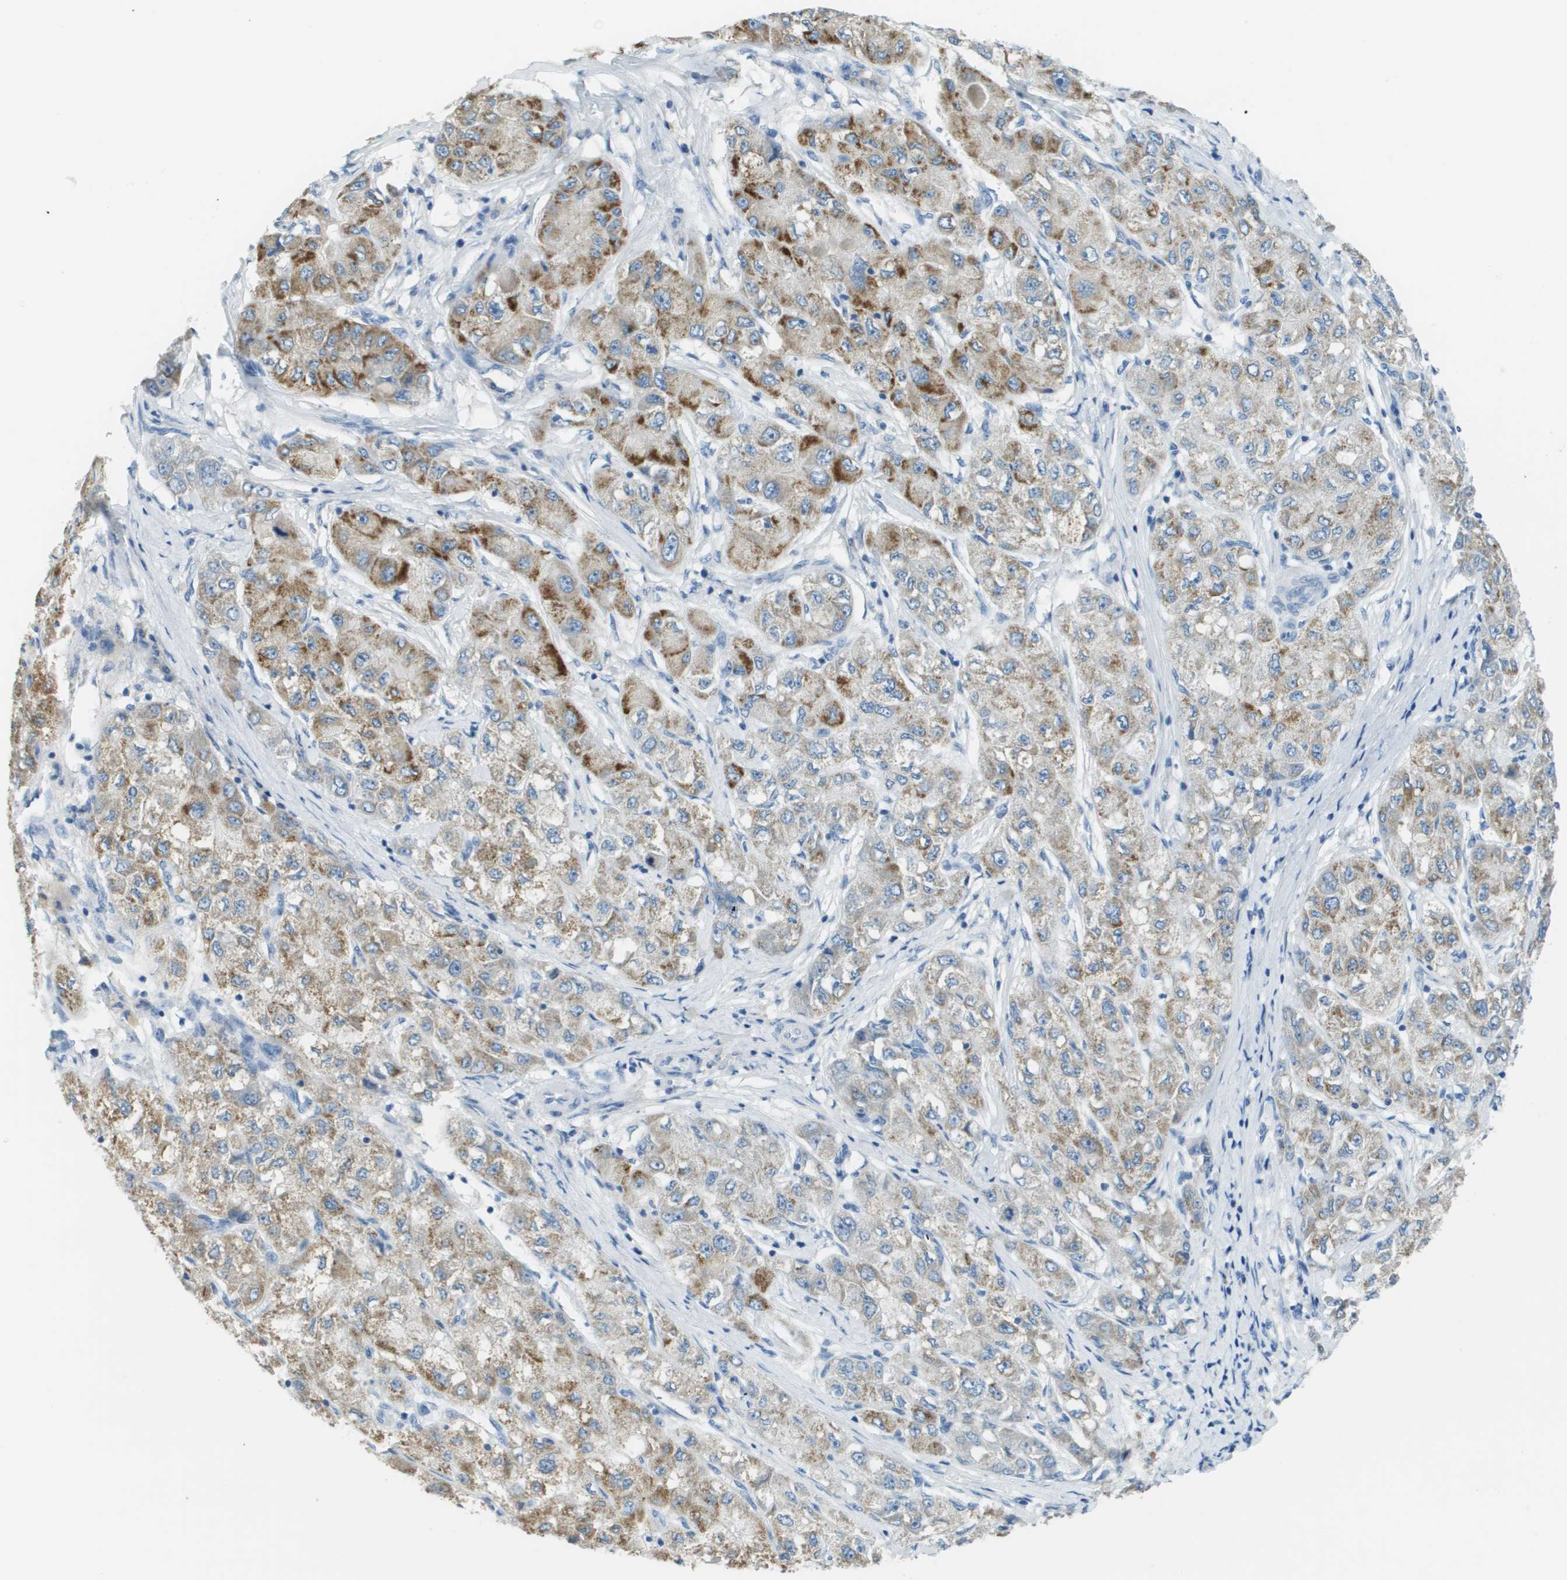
{"staining": {"intensity": "moderate", "quantity": "25%-75%", "location": "cytoplasmic/membranous"}, "tissue": "liver cancer", "cell_type": "Tumor cells", "image_type": "cancer", "snomed": [{"axis": "morphology", "description": "Carcinoma, Hepatocellular, NOS"}, {"axis": "topography", "description": "Liver"}], "caption": "A photomicrograph of human liver cancer stained for a protein demonstrates moderate cytoplasmic/membranous brown staining in tumor cells. The staining was performed using DAB to visualize the protein expression in brown, while the nuclei were stained in blue with hematoxylin (Magnification: 20x).", "gene": "PTGDR2", "patient": {"sex": "male", "age": 80}}